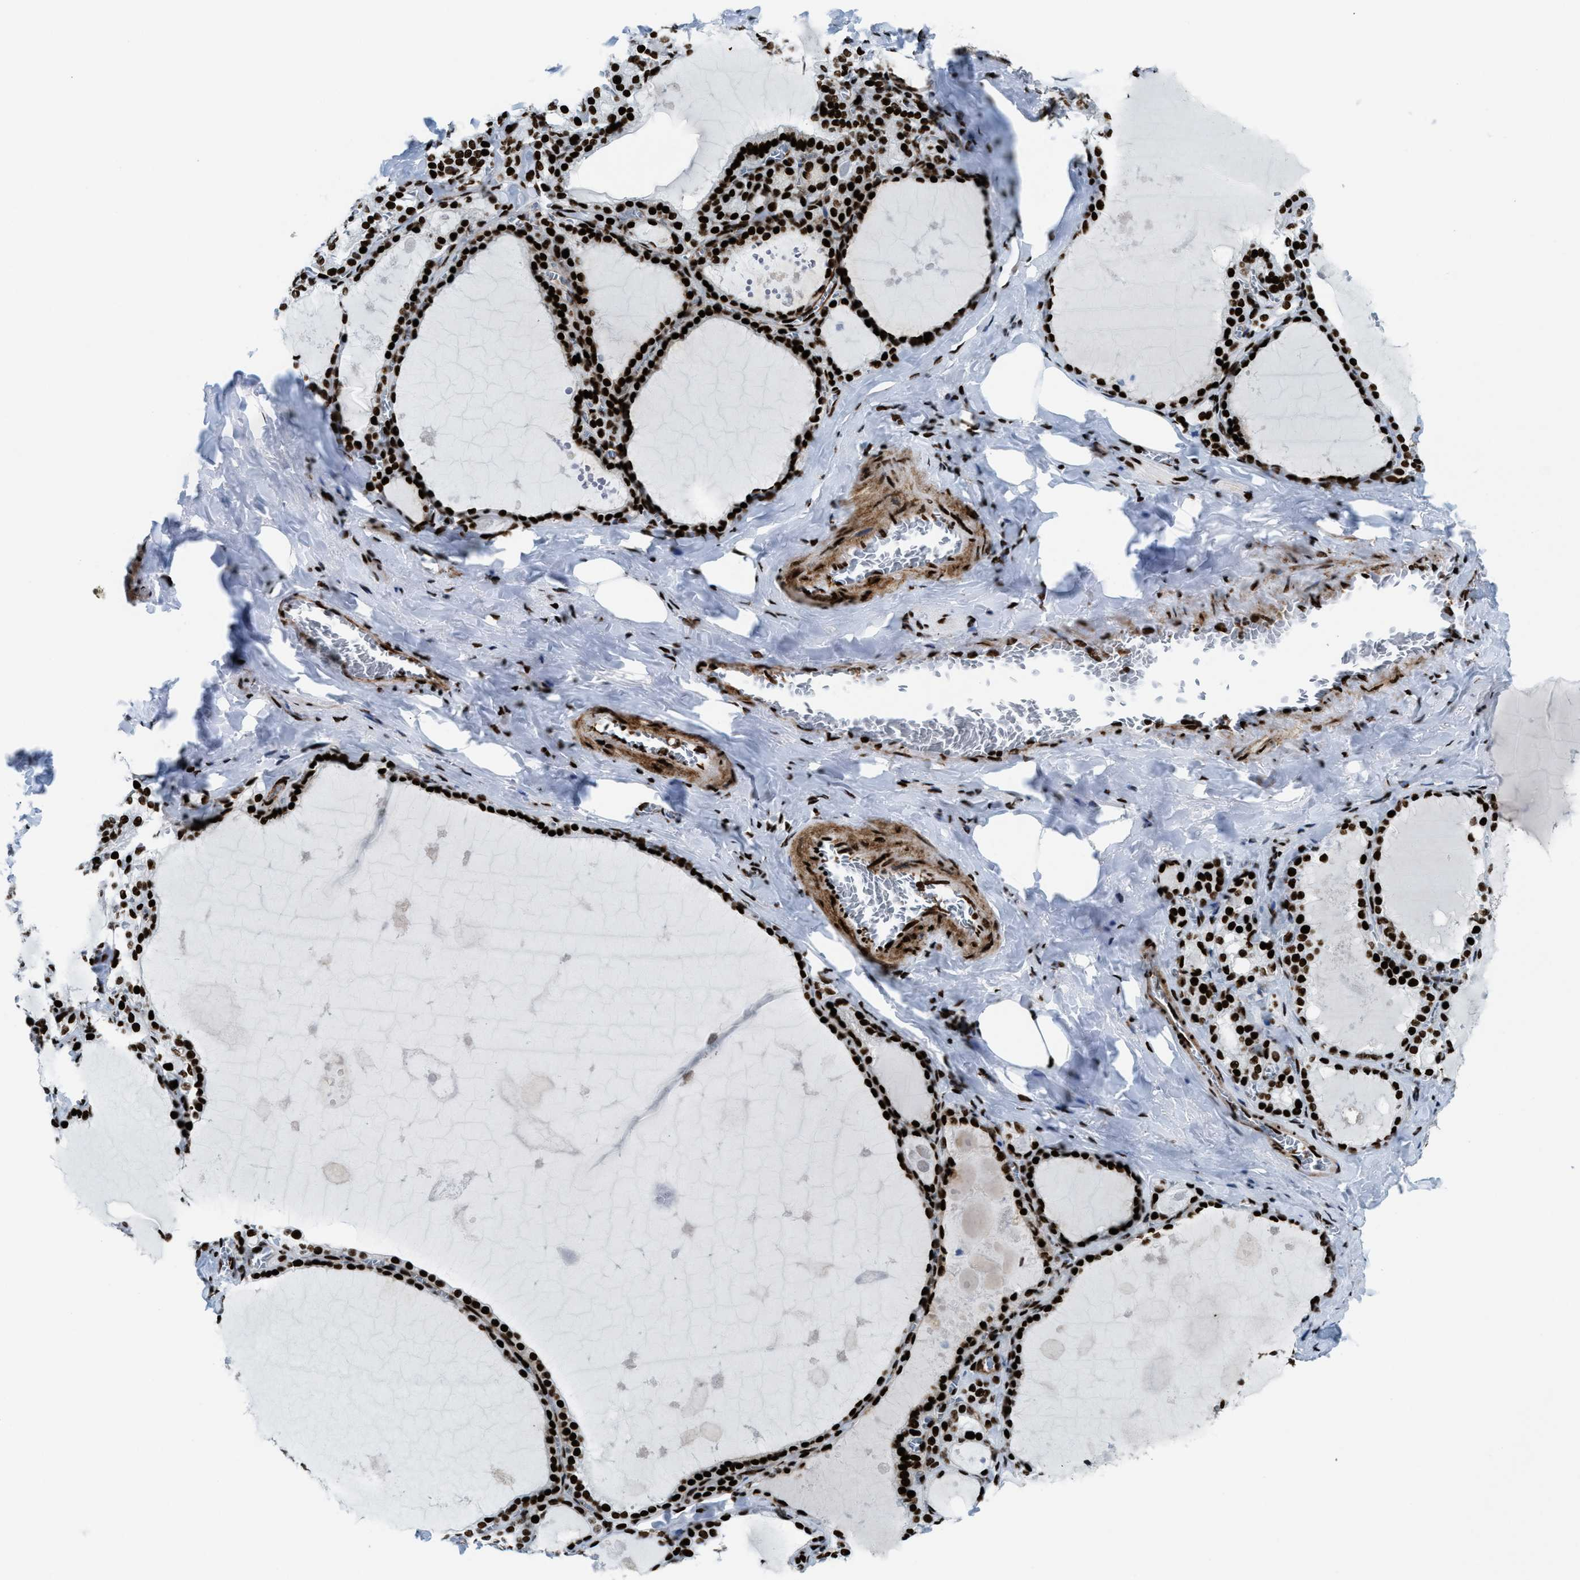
{"staining": {"intensity": "strong", "quantity": ">75%", "location": "nuclear"}, "tissue": "thyroid gland", "cell_type": "Glandular cells", "image_type": "normal", "snomed": [{"axis": "morphology", "description": "Normal tissue, NOS"}, {"axis": "topography", "description": "Thyroid gland"}], "caption": "Immunohistochemical staining of normal thyroid gland exhibits high levels of strong nuclear staining in approximately >75% of glandular cells.", "gene": "NONO", "patient": {"sex": "male", "age": 56}}